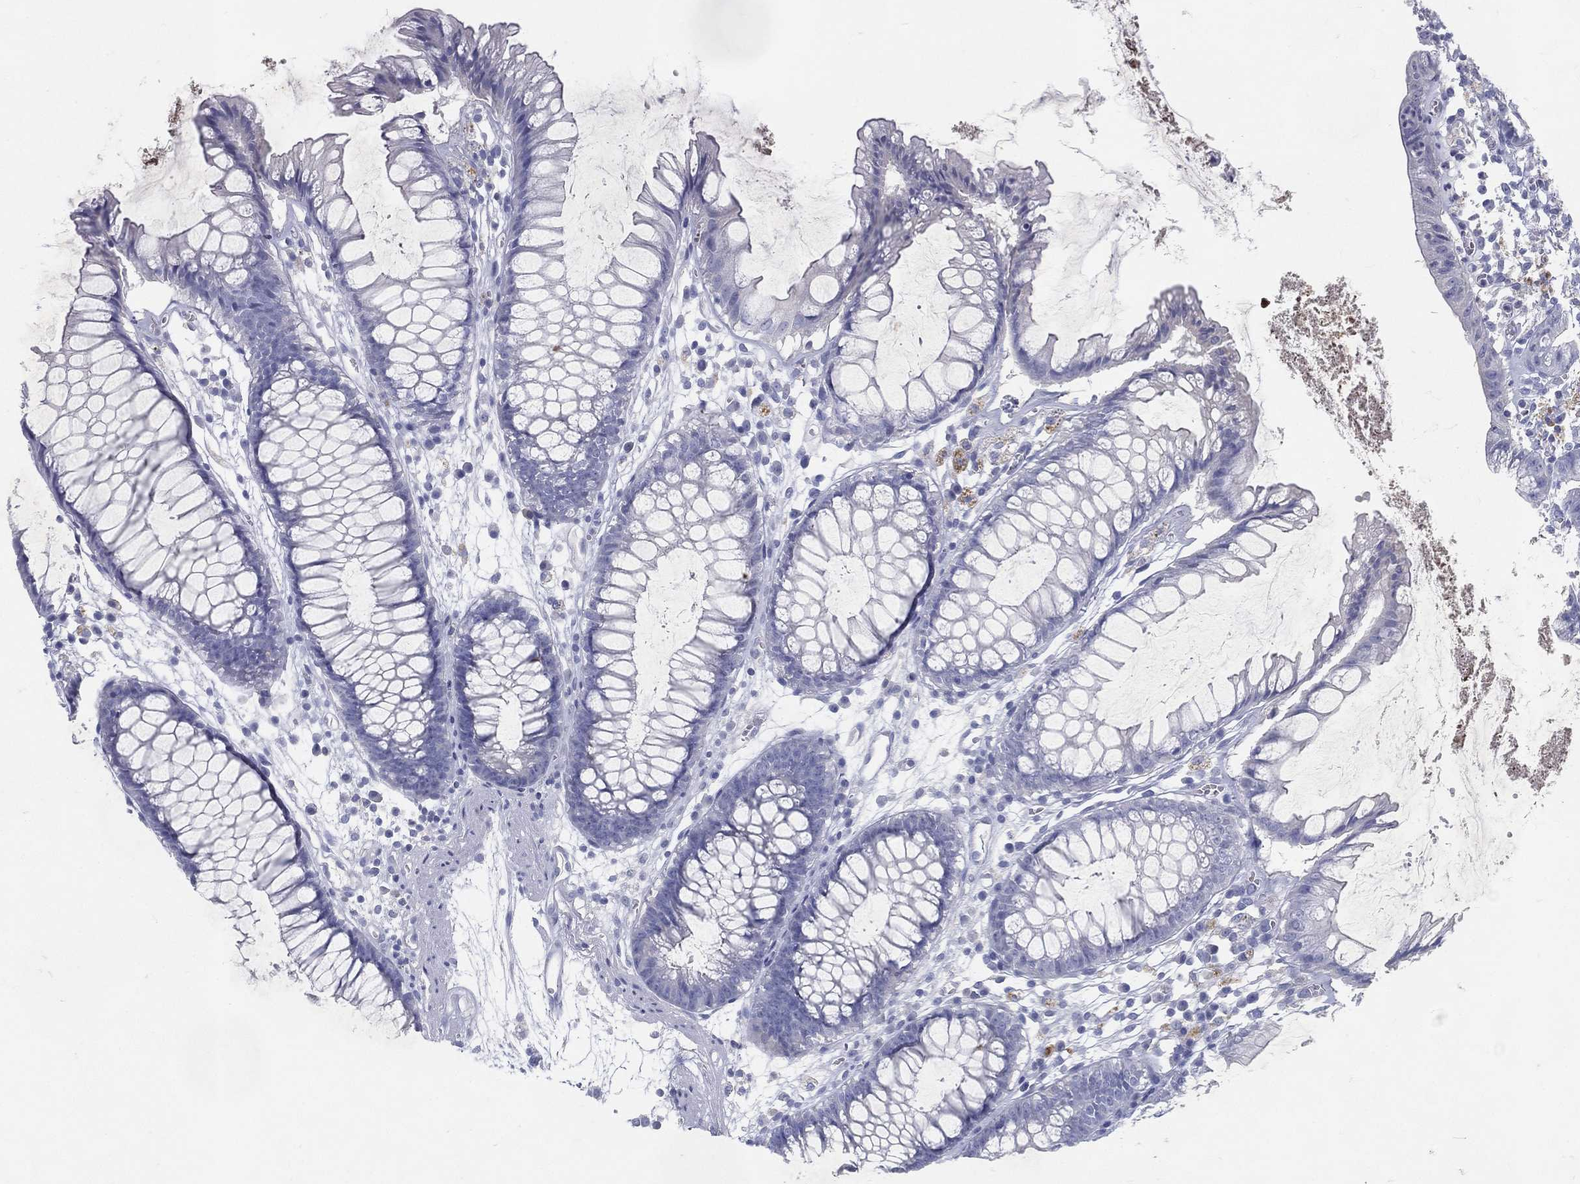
{"staining": {"intensity": "negative", "quantity": "none", "location": "none"}, "tissue": "colon", "cell_type": "Endothelial cells", "image_type": "normal", "snomed": [{"axis": "morphology", "description": "Normal tissue, NOS"}, {"axis": "morphology", "description": "Adenocarcinoma, NOS"}, {"axis": "topography", "description": "Colon"}], "caption": "An image of colon stained for a protein reveals no brown staining in endothelial cells. The staining was performed using DAB (3,3'-diaminobenzidine) to visualize the protein expression in brown, while the nuclei were stained in blue with hematoxylin (Magnification: 20x).", "gene": "RGS13", "patient": {"sex": "male", "age": 65}}